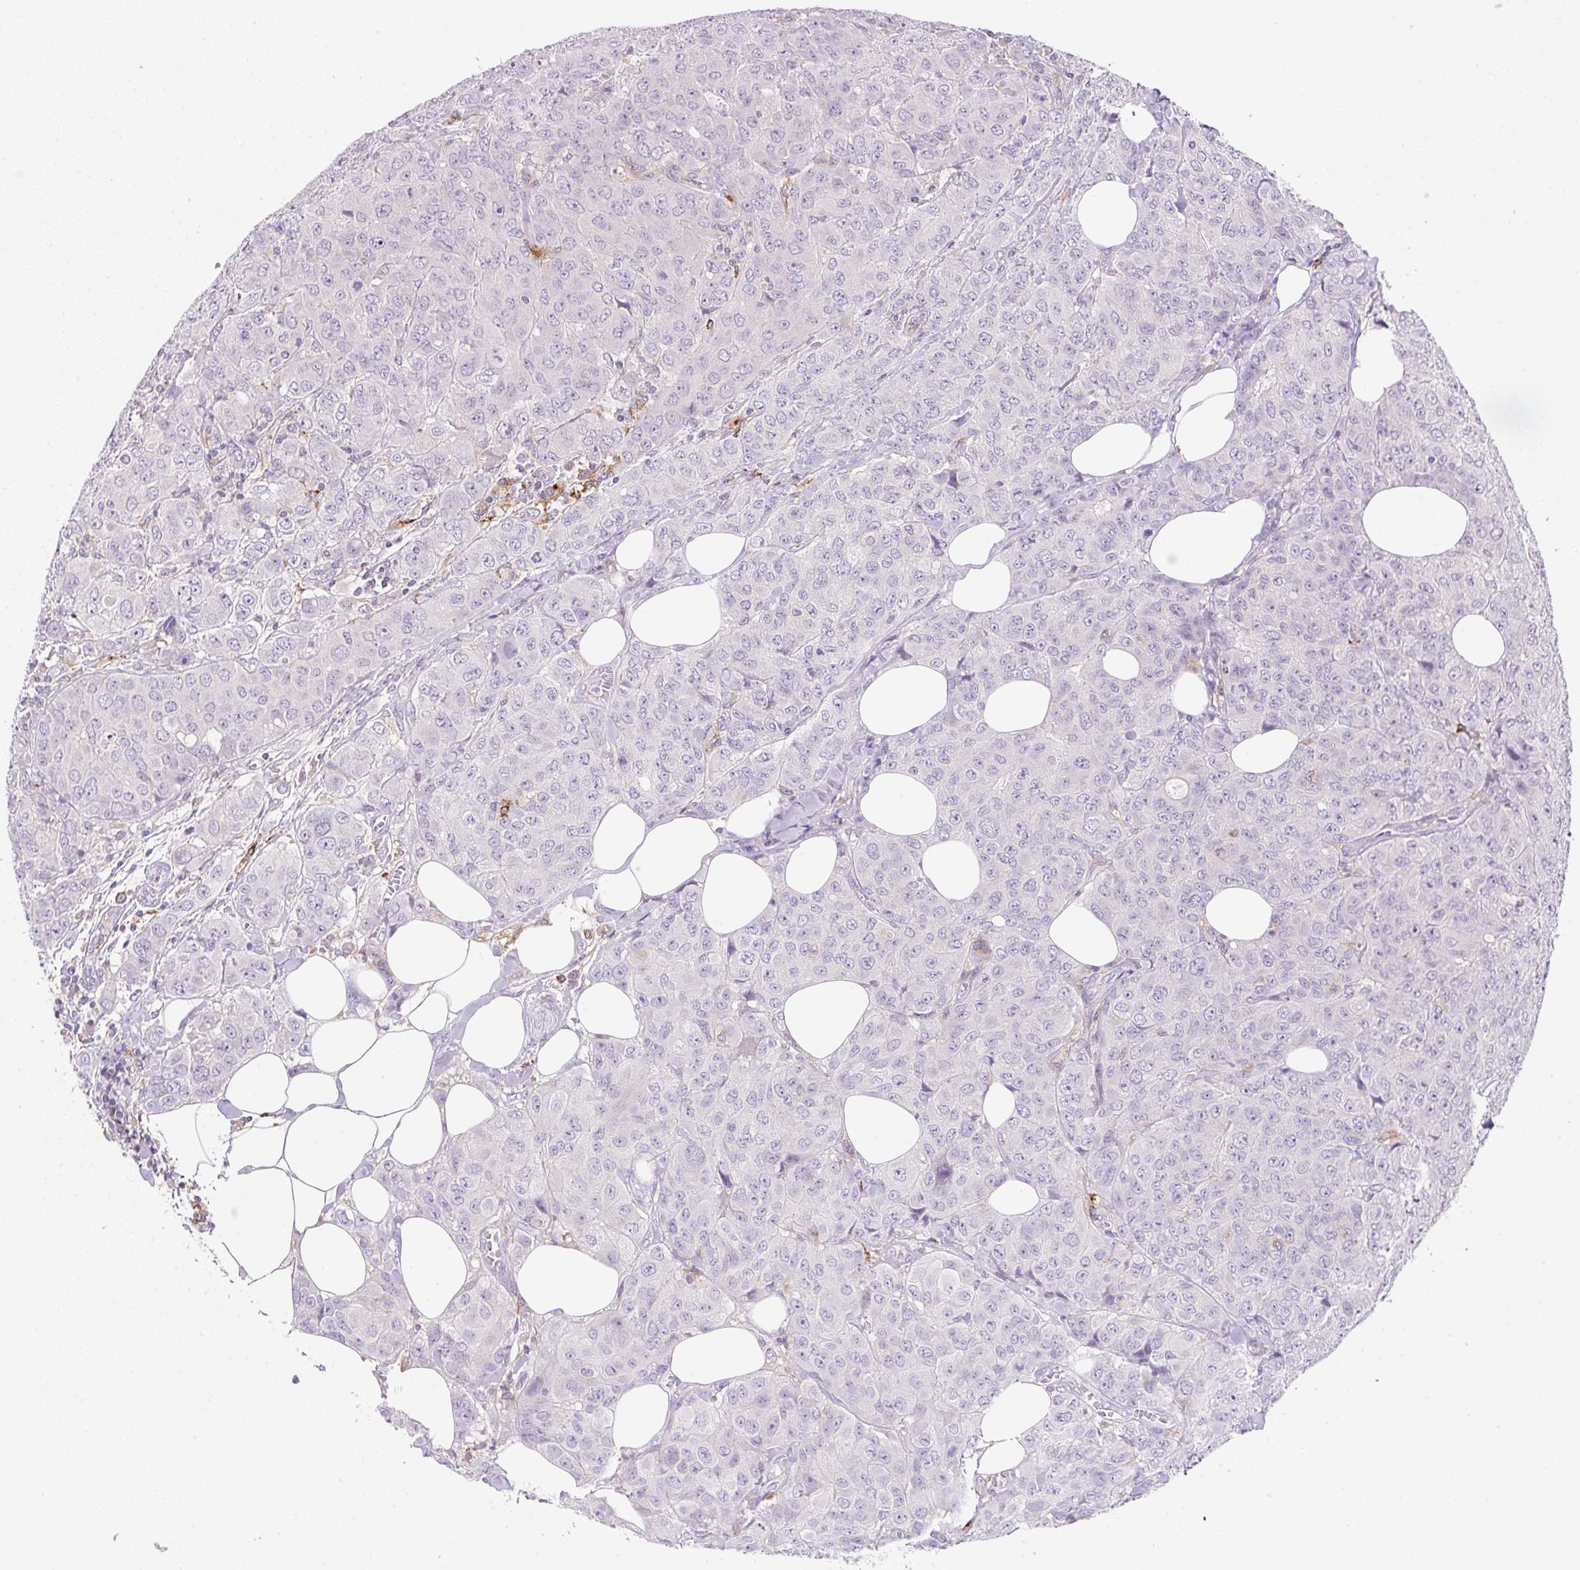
{"staining": {"intensity": "negative", "quantity": "none", "location": "none"}, "tissue": "breast cancer", "cell_type": "Tumor cells", "image_type": "cancer", "snomed": [{"axis": "morphology", "description": "Duct carcinoma"}, {"axis": "topography", "description": "Breast"}], "caption": "DAB immunohistochemical staining of breast infiltrating ductal carcinoma reveals no significant expression in tumor cells. (Brightfield microscopy of DAB immunohistochemistry at high magnification).", "gene": "TDRD15", "patient": {"sex": "female", "age": 43}}